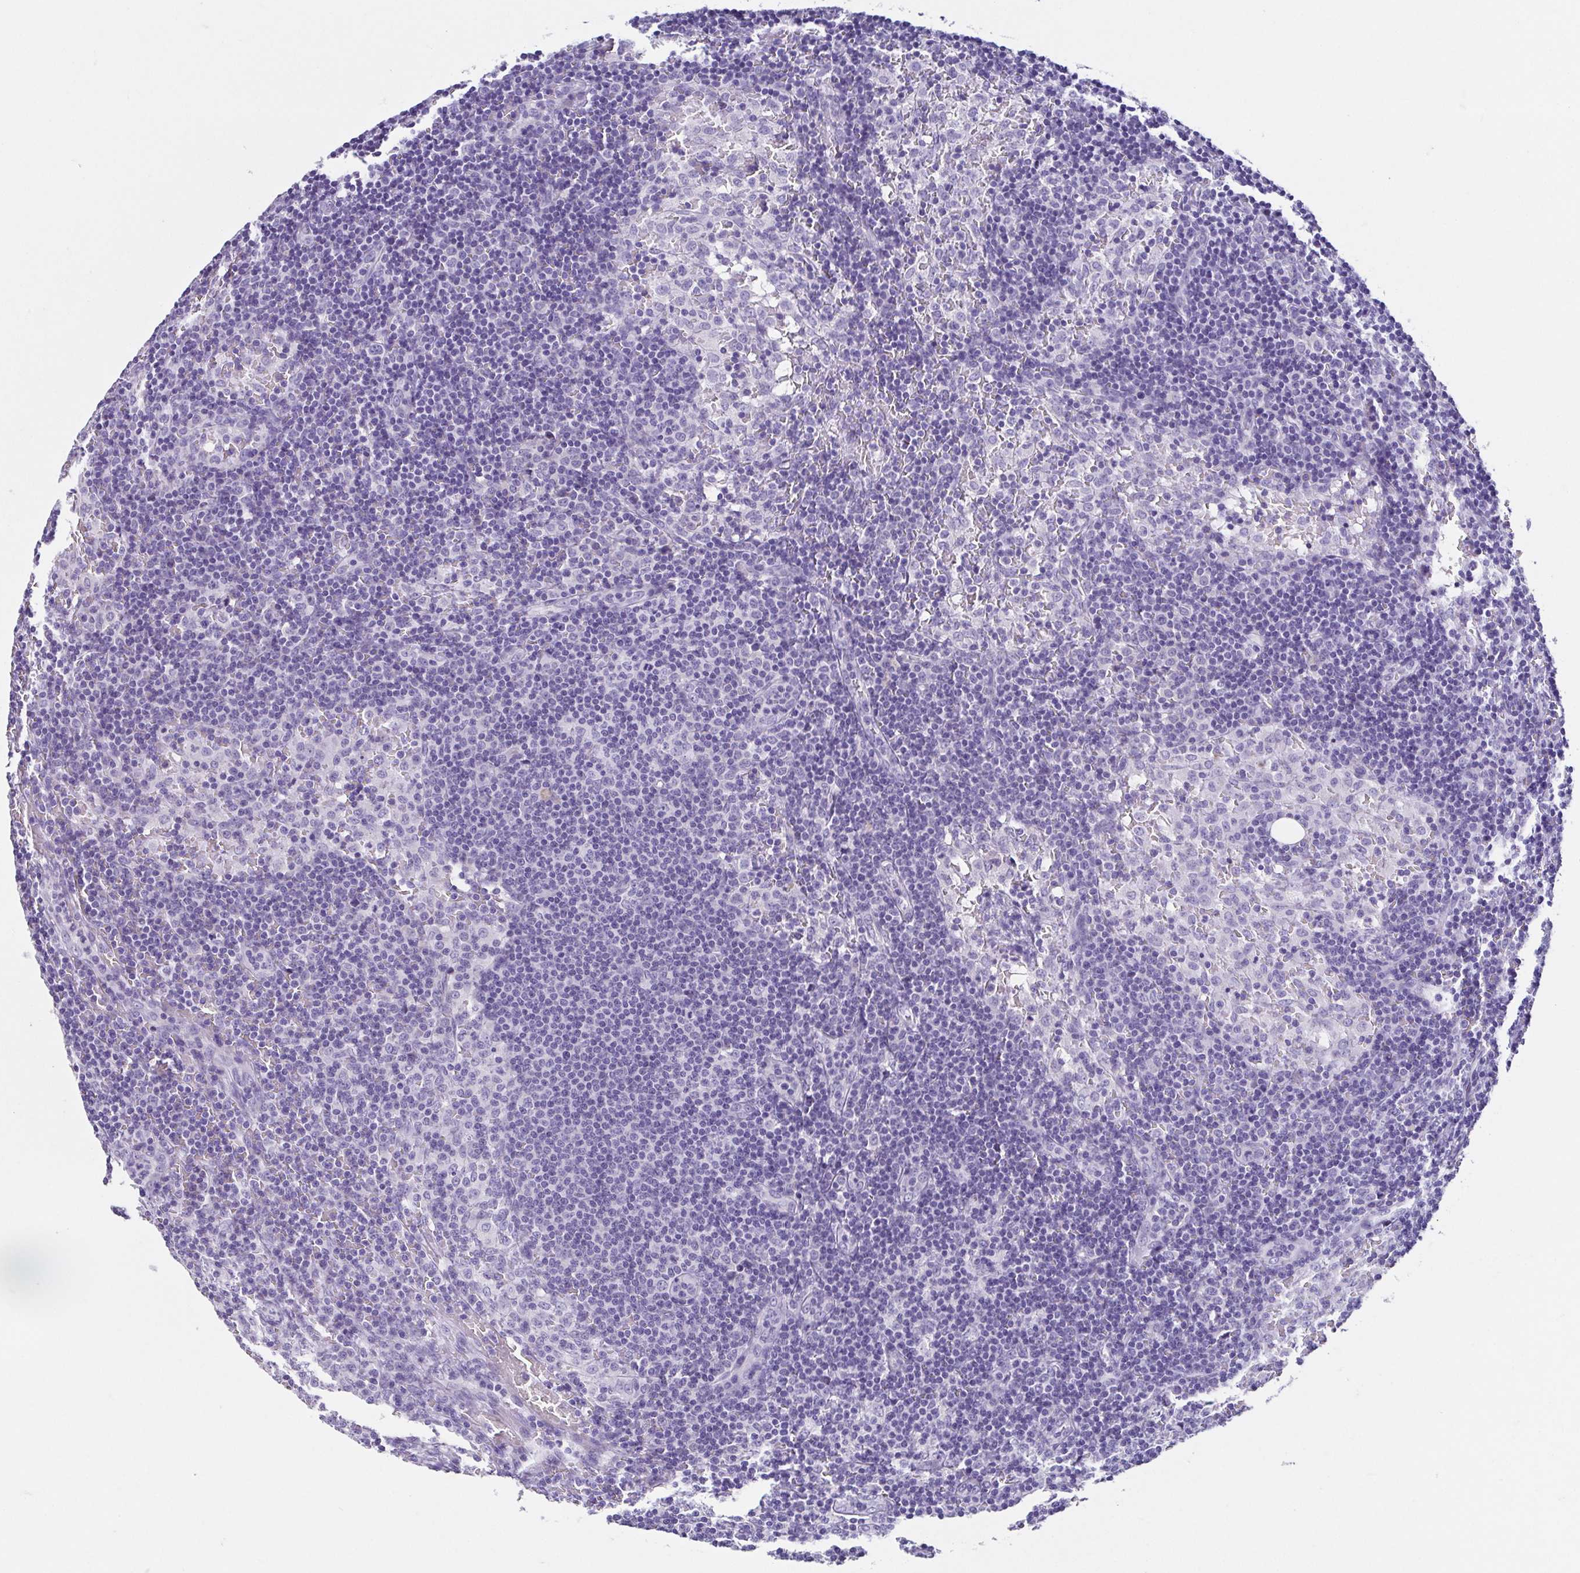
{"staining": {"intensity": "negative", "quantity": "none", "location": "none"}, "tissue": "lymph node", "cell_type": "Germinal center cells", "image_type": "normal", "snomed": [{"axis": "morphology", "description": "Normal tissue, NOS"}, {"axis": "topography", "description": "Lymph node"}], "caption": "This is an immunohistochemistry histopathology image of benign human lymph node. There is no expression in germinal center cells.", "gene": "RDH11", "patient": {"sex": "female", "age": 41}}